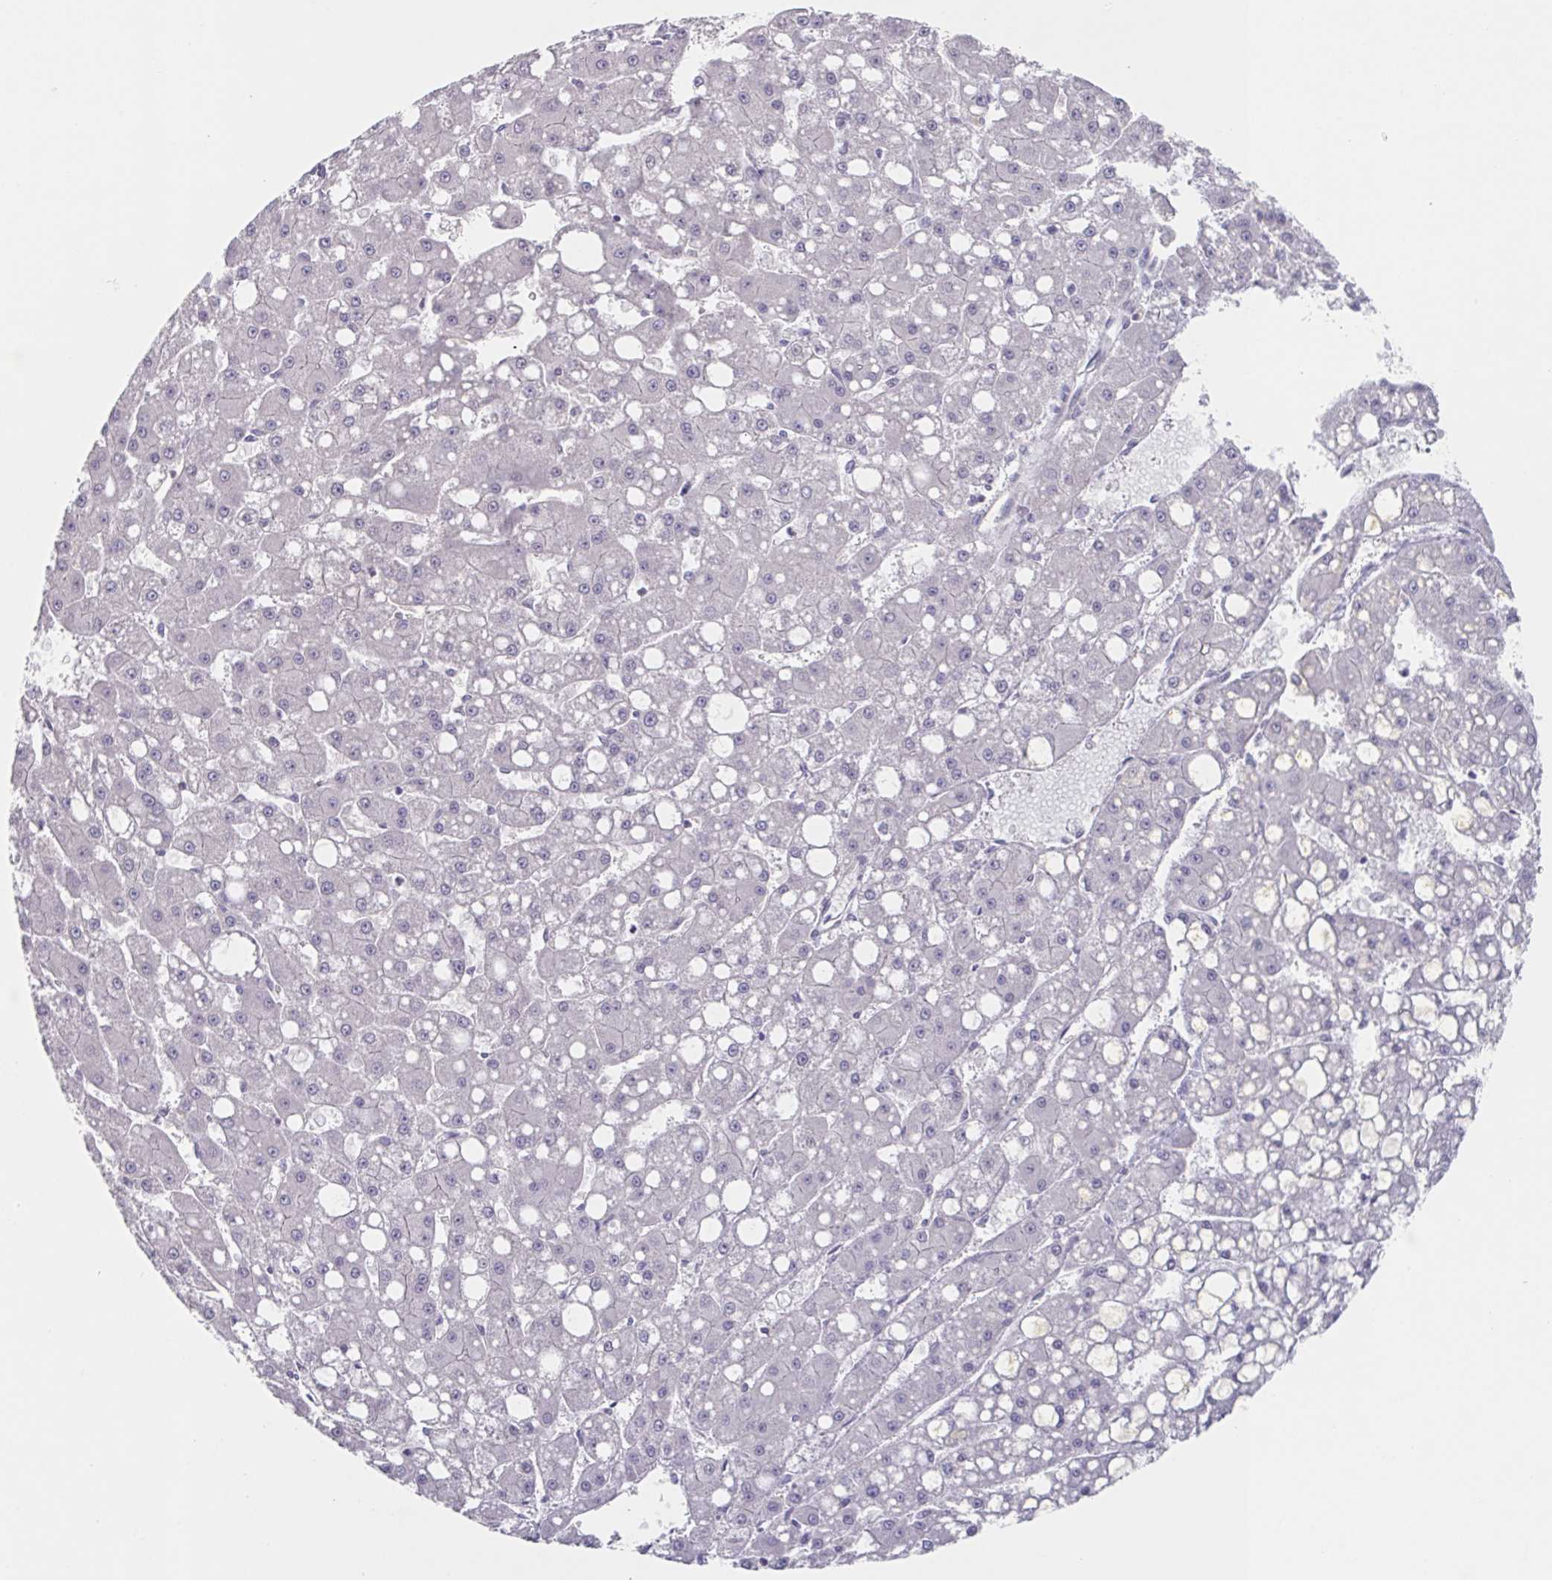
{"staining": {"intensity": "negative", "quantity": "none", "location": "none"}, "tissue": "liver cancer", "cell_type": "Tumor cells", "image_type": "cancer", "snomed": [{"axis": "morphology", "description": "Carcinoma, Hepatocellular, NOS"}, {"axis": "topography", "description": "Liver"}], "caption": "The immunohistochemistry photomicrograph has no significant staining in tumor cells of liver cancer tissue.", "gene": "INSL5", "patient": {"sex": "male", "age": 67}}